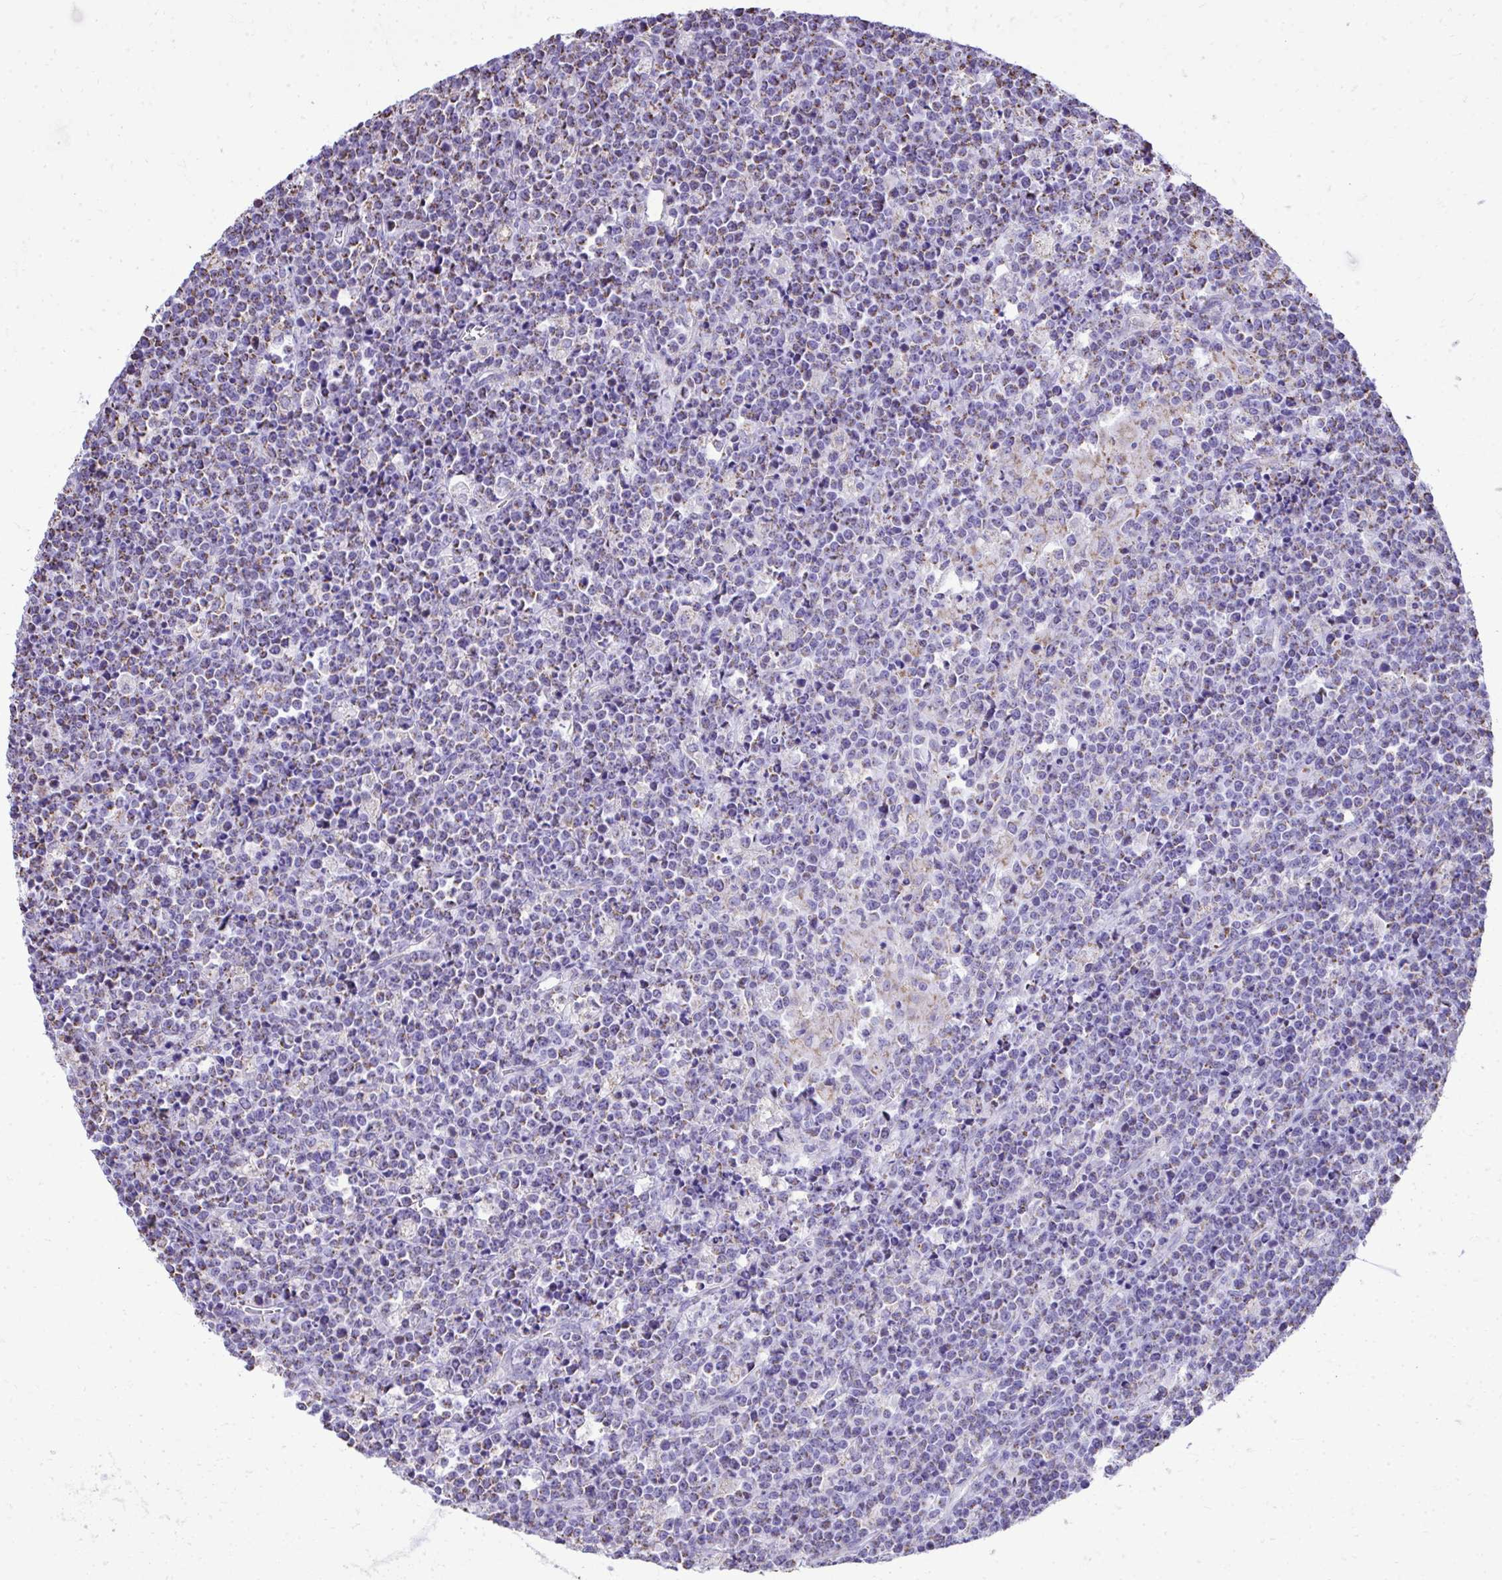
{"staining": {"intensity": "weak", "quantity": "<25%", "location": "cytoplasmic/membranous"}, "tissue": "lymphoma", "cell_type": "Tumor cells", "image_type": "cancer", "snomed": [{"axis": "morphology", "description": "Malignant lymphoma, non-Hodgkin's type, High grade"}, {"axis": "topography", "description": "Ovary"}], "caption": "Tumor cells are negative for brown protein staining in high-grade malignant lymphoma, non-Hodgkin's type.", "gene": "MPZL2", "patient": {"sex": "female", "age": 56}}